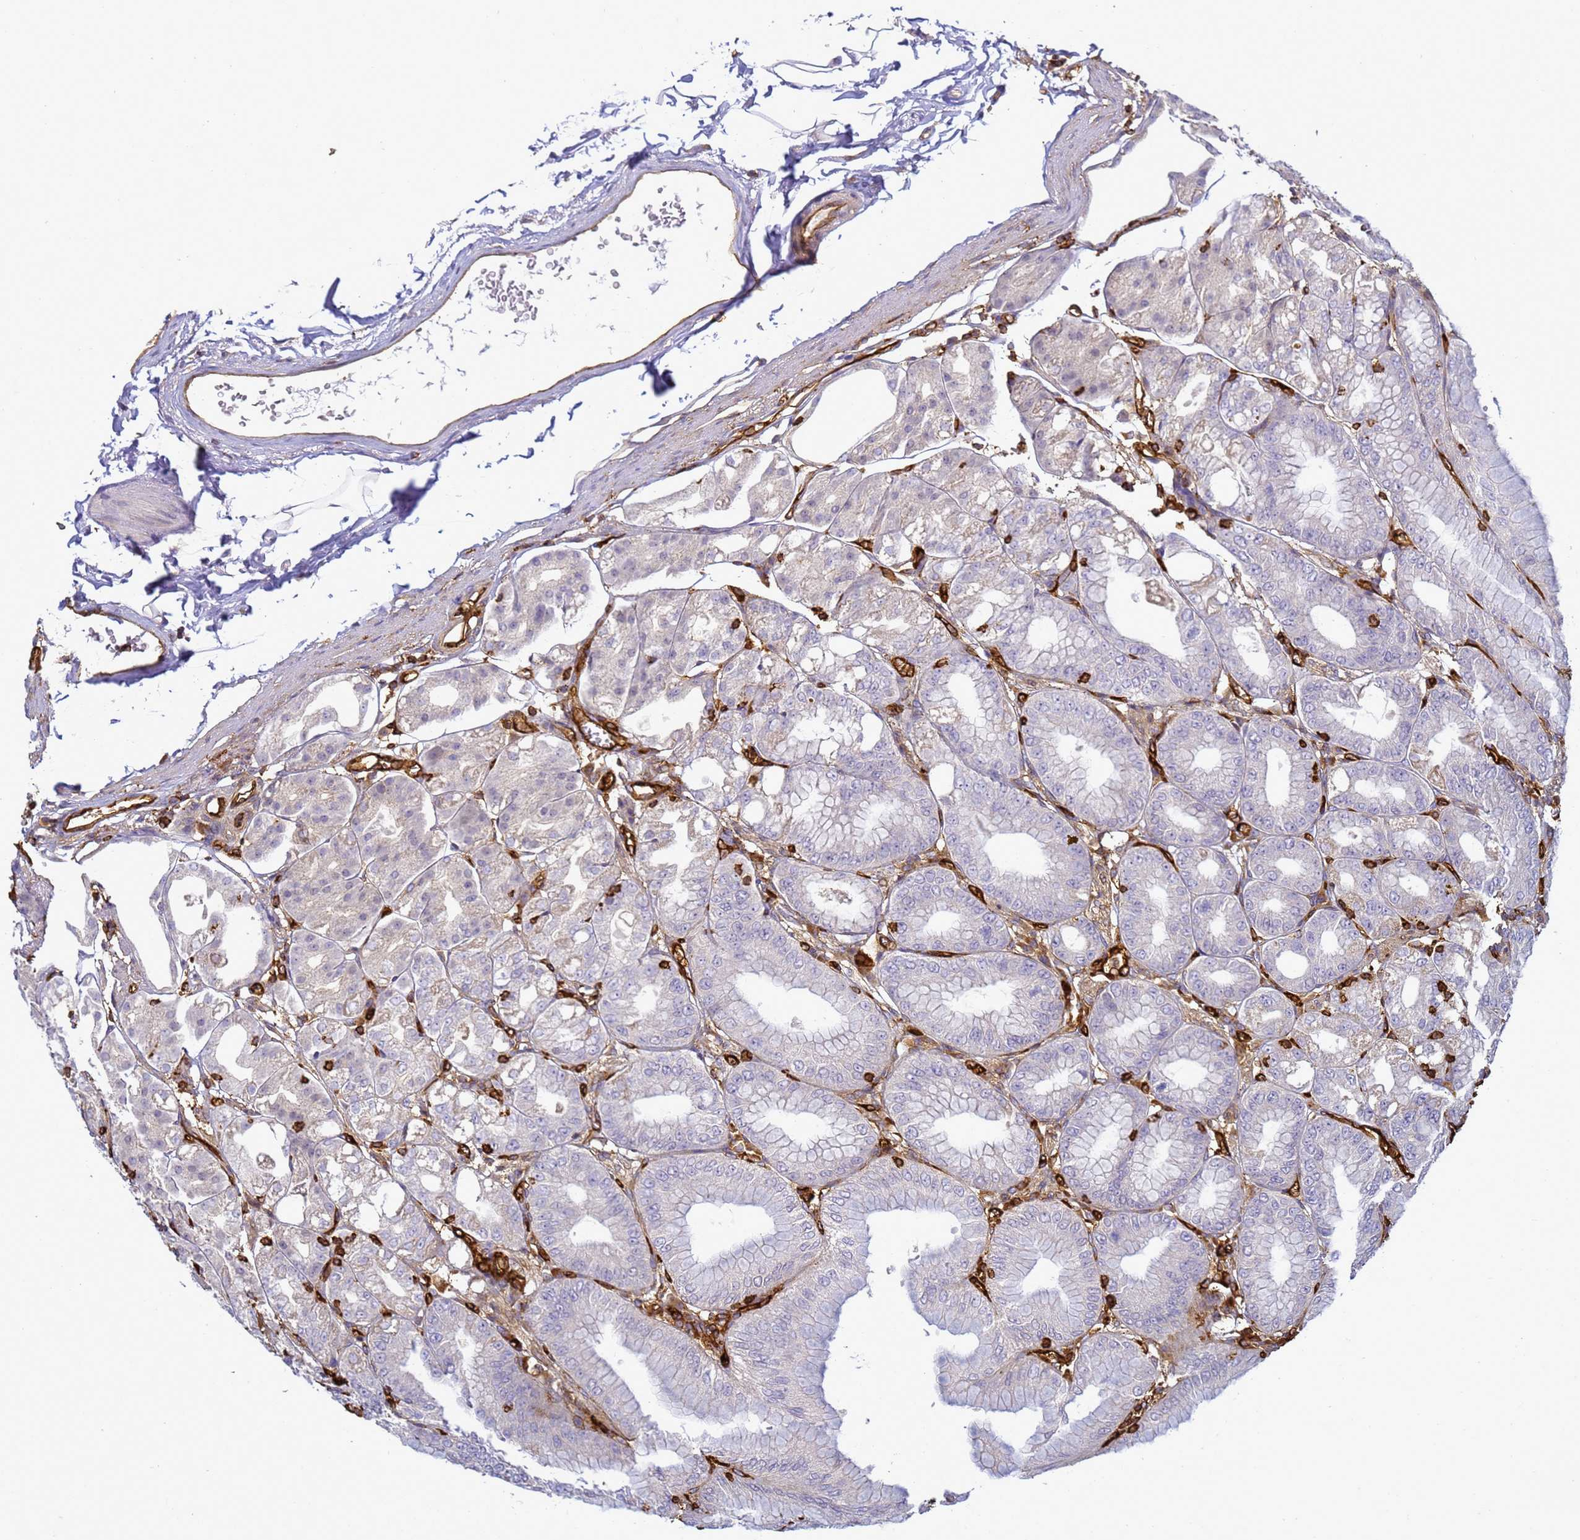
{"staining": {"intensity": "negative", "quantity": "none", "location": "none"}, "tissue": "stomach", "cell_type": "Glandular cells", "image_type": "normal", "snomed": [{"axis": "morphology", "description": "Normal tissue, NOS"}, {"axis": "topography", "description": "Stomach, lower"}], "caption": "This is an IHC photomicrograph of normal human stomach. There is no positivity in glandular cells.", "gene": "ZBTB8OS", "patient": {"sex": "male", "age": 71}}